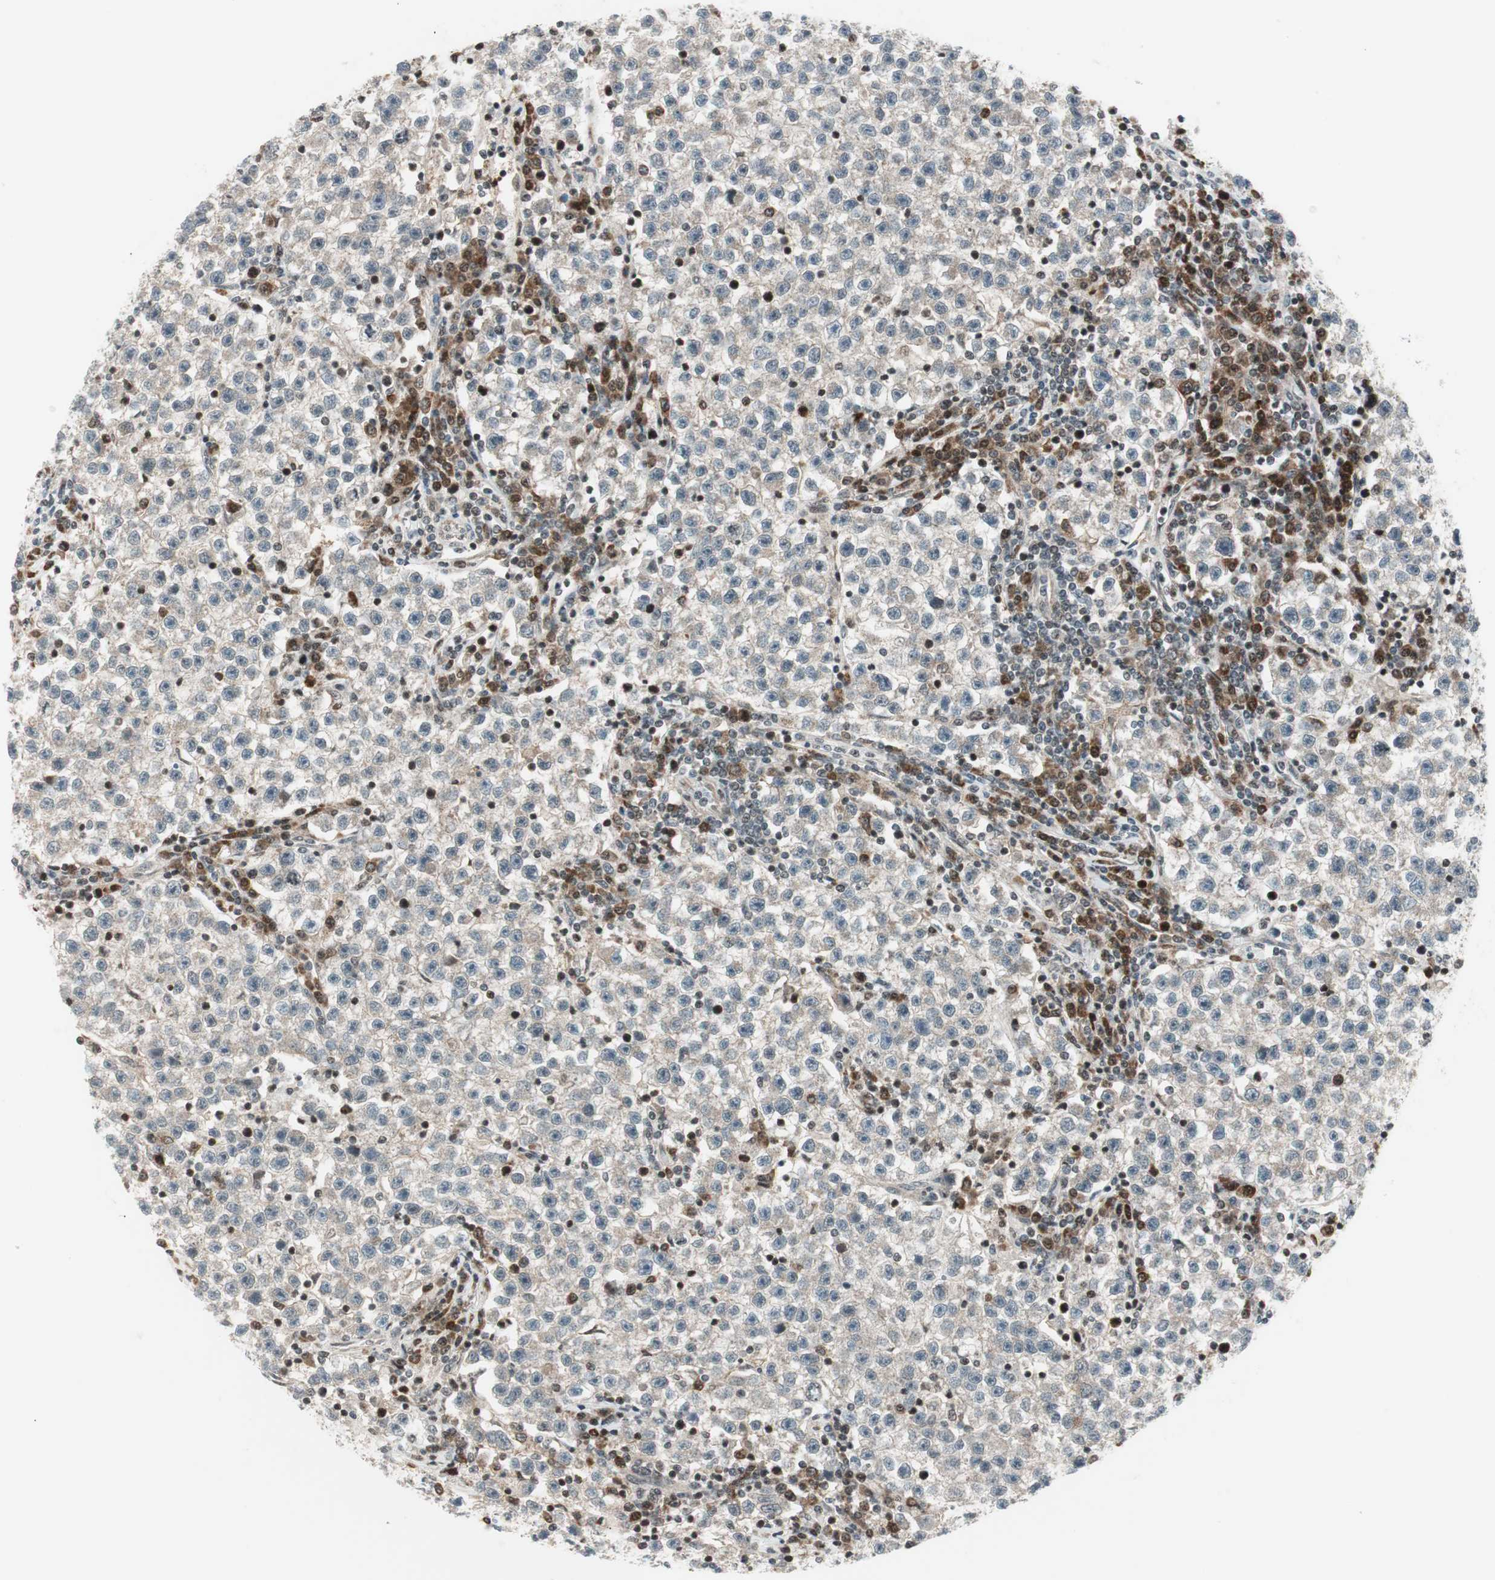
{"staining": {"intensity": "negative", "quantity": "none", "location": "none"}, "tissue": "testis cancer", "cell_type": "Tumor cells", "image_type": "cancer", "snomed": [{"axis": "morphology", "description": "Seminoma, NOS"}, {"axis": "topography", "description": "Testis"}], "caption": "The IHC photomicrograph has no significant staining in tumor cells of seminoma (testis) tissue.", "gene": "TPT1", "patient": {"sex": "male", "age": 22}}